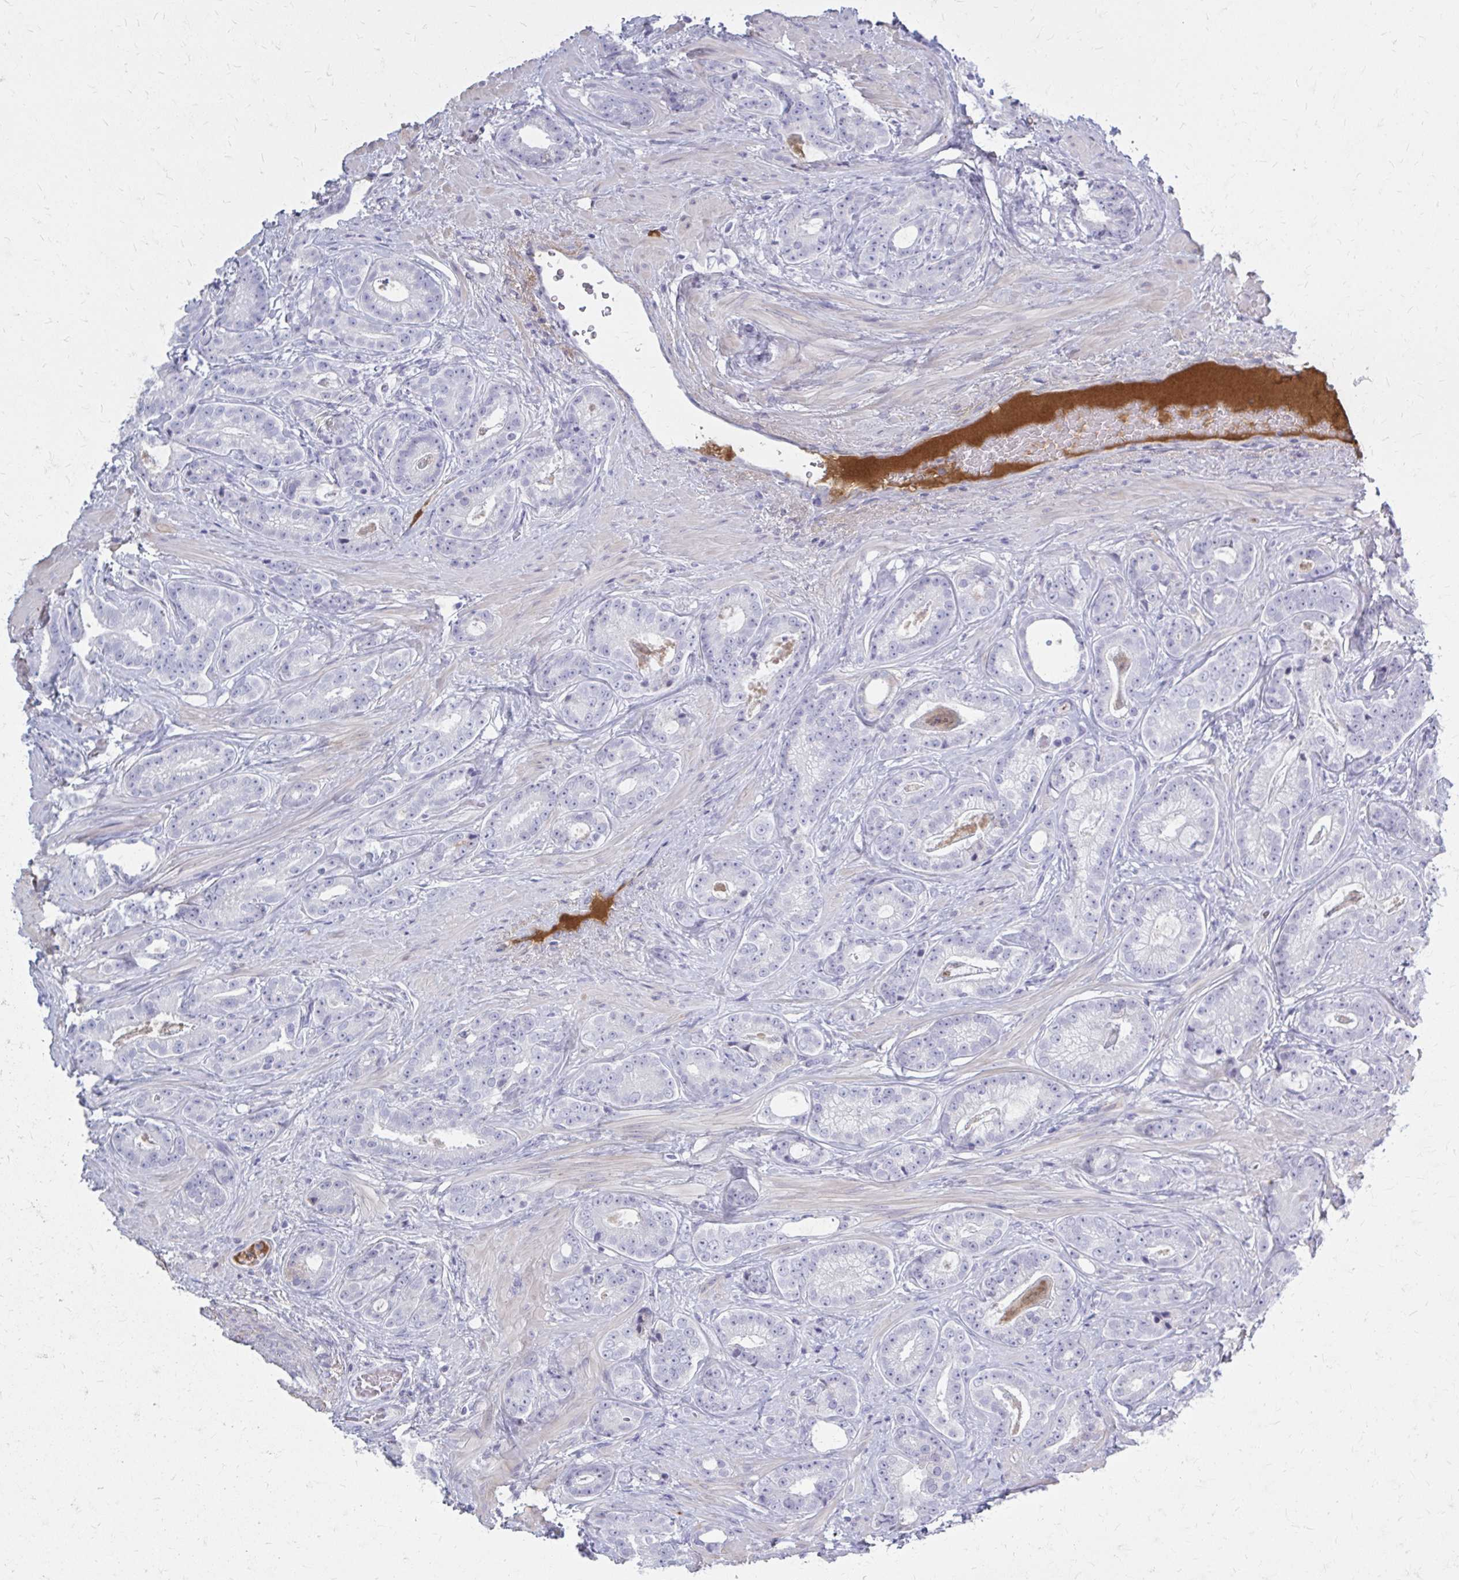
{"staining": {"intensity": "negative", "quantity": "none", "location": "none"}, "tissue": "prostate cancer", "cell_type": "Tumor cells", "image_type": "cancer", "snomed": [{"axis": "morphology", "description": "Adenocarcinoma, Low grade"}, {"axis": "topography", "description": "Prostate"}], "caption": "Immunohistochemistry of adenocarcinoma (low-grade) (prostate) exhibits no expression in tumor cells. Brightfield microscopy of IHC stained with DAB (3,3'-diaminobenzidine) (brown) and hematoxylin (blue), captured at high magnification.", "gene": "SERPIND1", "patient": {"sex": "male", "age": 61}}